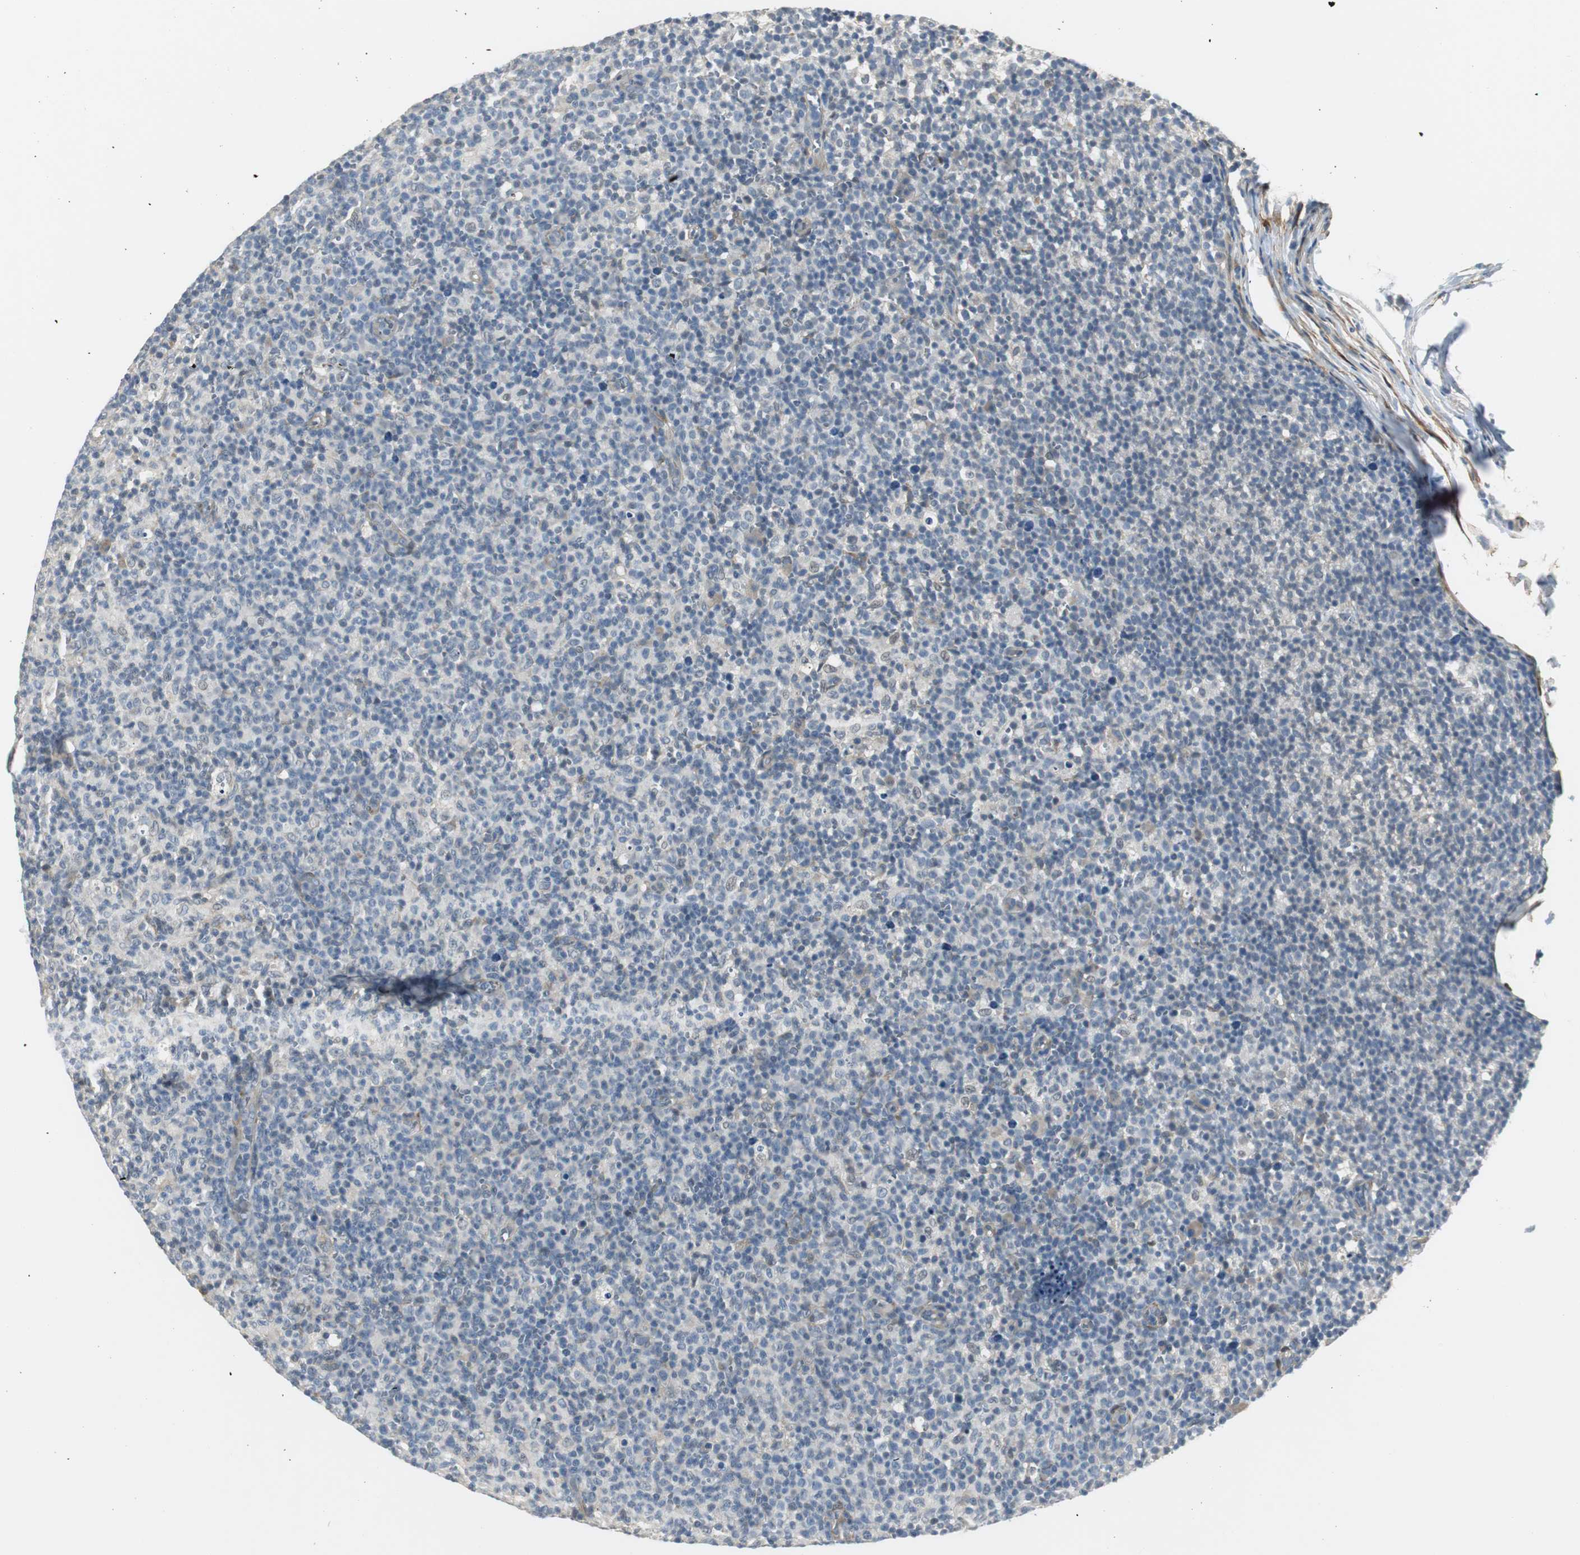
{"staining": {"intensity": "negative", "quantity": "none", "location": "none"}, "tissue": "lymph node", "cell_type": "Germinal center cells", "image_type": "normal", "snomed": [{"axis": "morphology", "description": "Normal tissue, NOS"}, {"axis": "morphology", "description": "Inflammation, NOS"}, {"axis": "topography", "description": "Lymph node"}], "caption": "DAB immunohistochemical staining of benign lymph node displays no significant expression in germinal center cells. The staining is performed using DAB (3,3'-diaminobenzidine) brown chromogen with nuclei counter-stained in using hematoxylin.", "gene": "FHL2", "patient": {"sex": "male", "age": 55}}